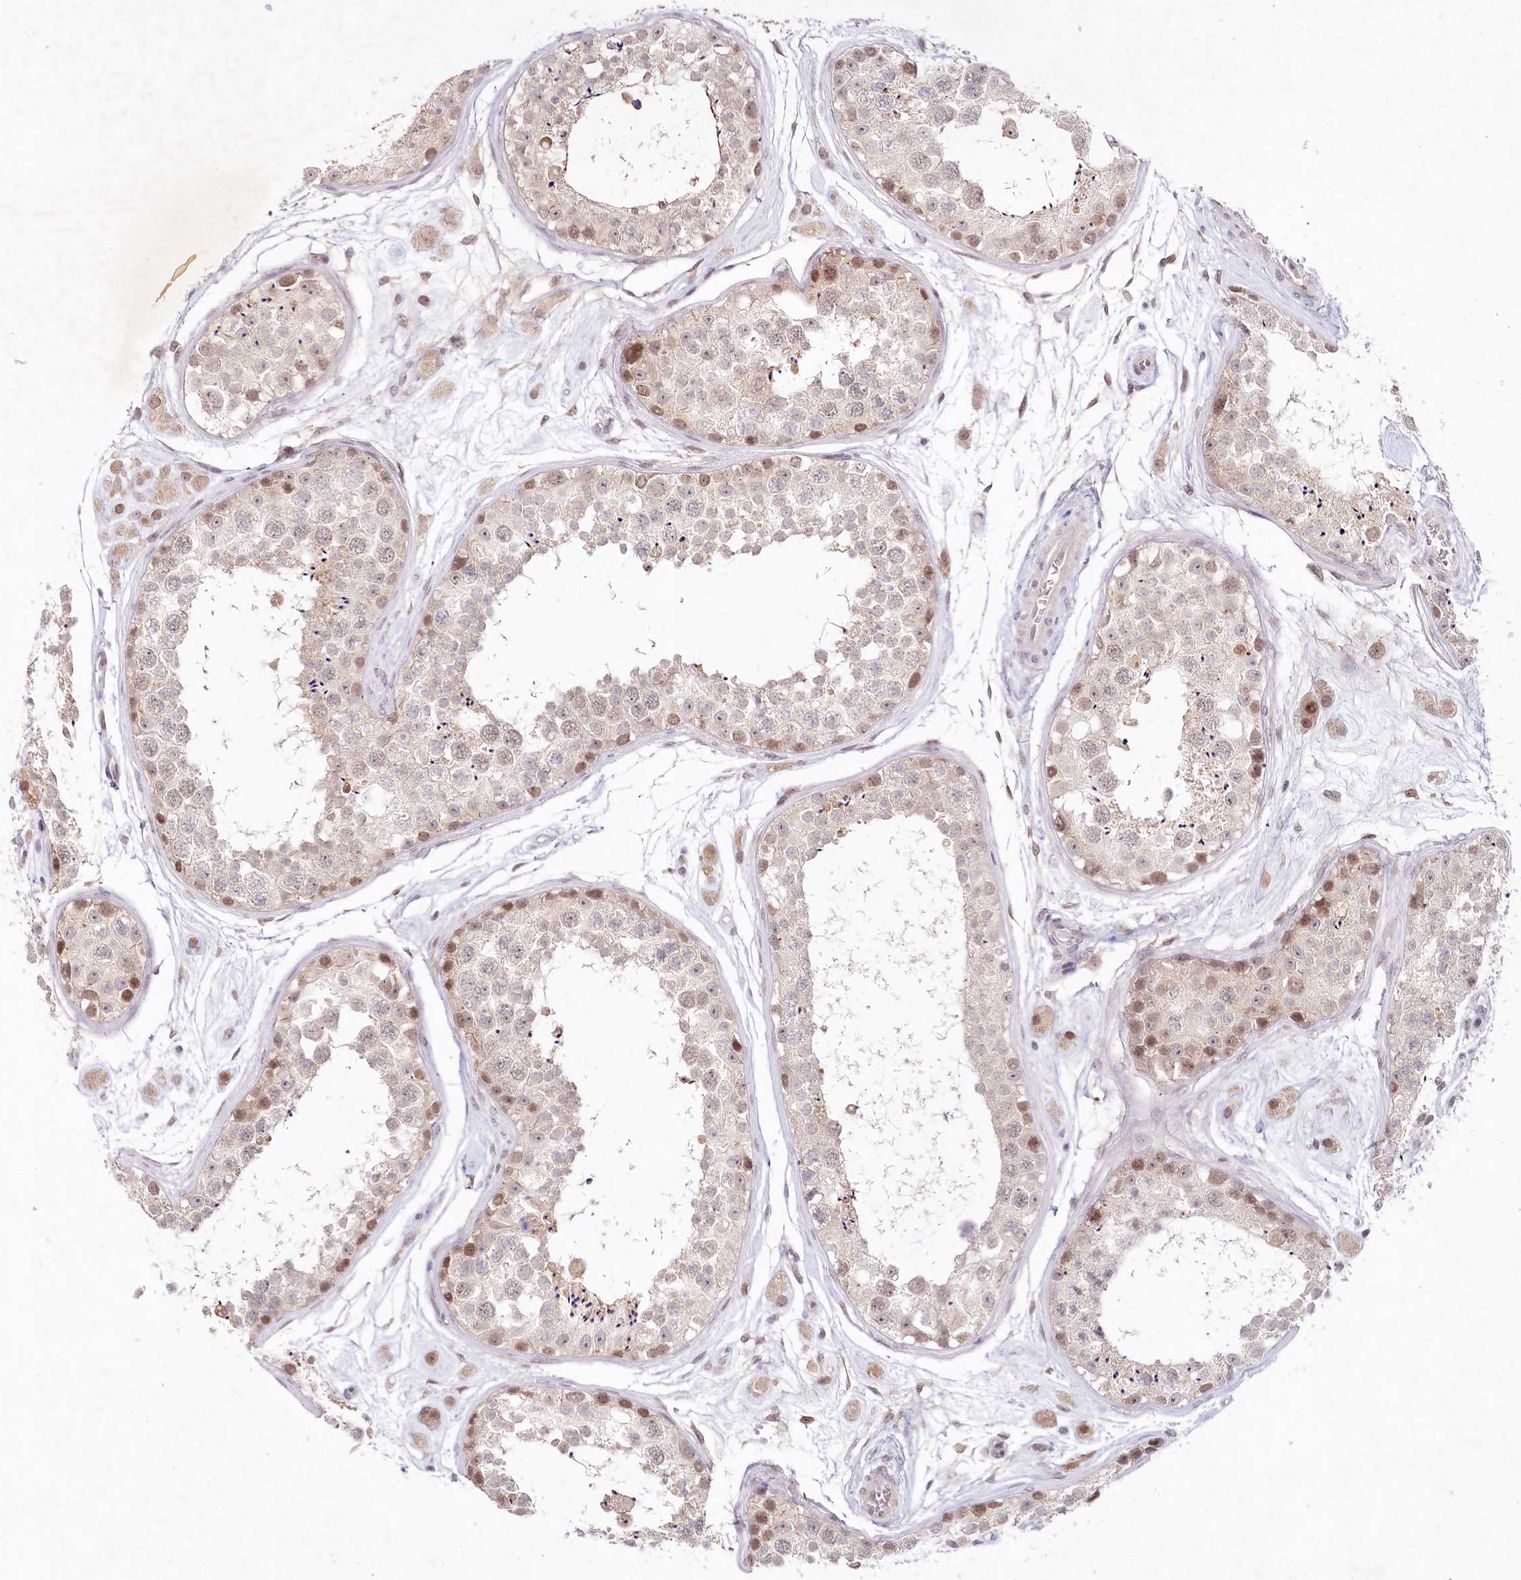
{"staining": {"intensity": "moderate", "quantity": "<25%", "location": "nuclear"}, "tissue": "testis", "cell_type": "Cells in seminiferous ducts", "image_type": "normal", "snomed": [{"axis": "morphology", "description": "Normal tissue, NOS"}, {"axis": "topography", "description": "Testis"}], "caption": "The histopathology image reveals a brown stain indicating the presence of a protein in the nuclear of cells in seminiferous ducts in testis. (Brightfield microscopy of DAB IHC at high magnification).", "gene": "AMTN", "patient": {"sex": "male", "age": 25}}